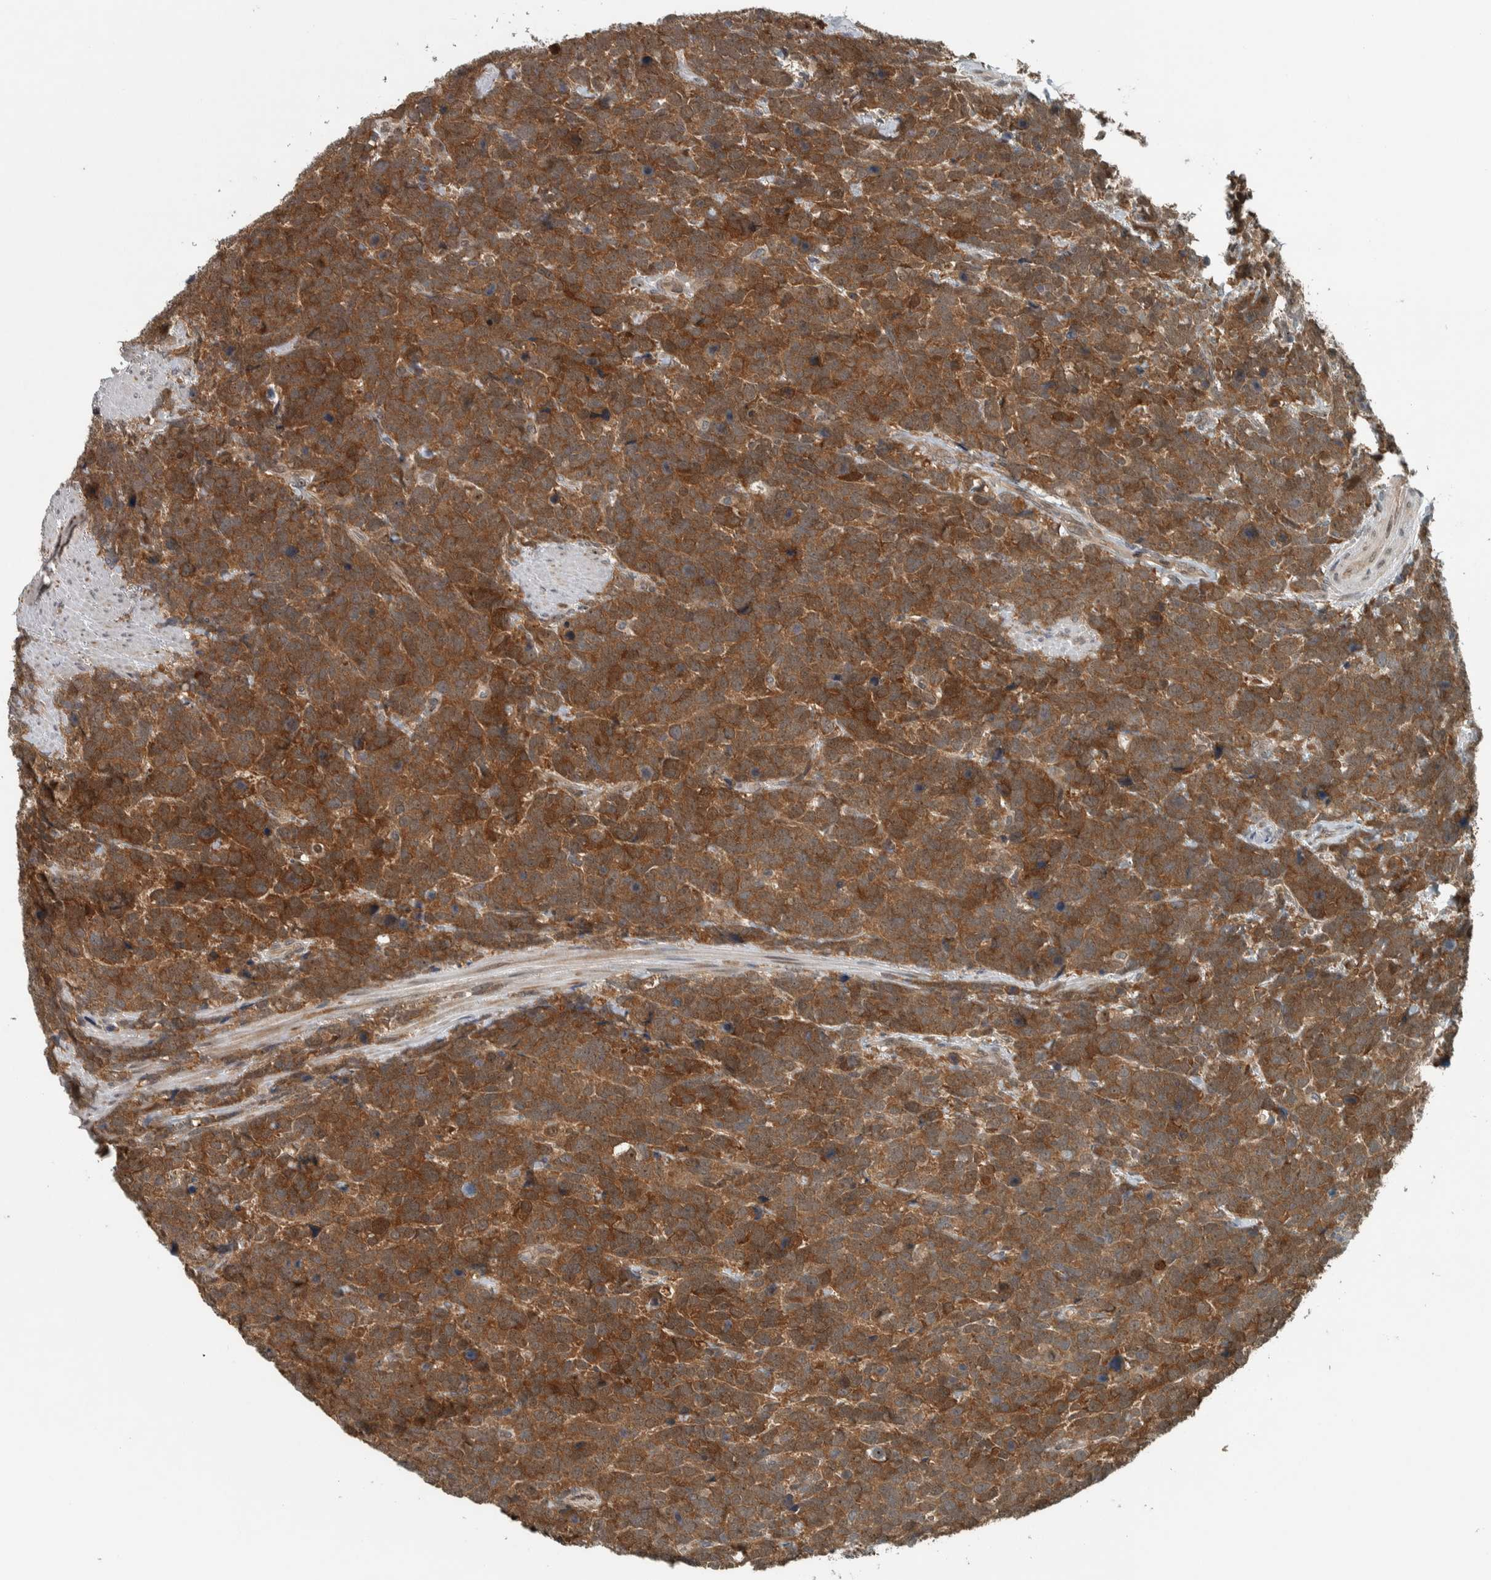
{"staining": {"intensity": "moderate", "quantity": ">75%", "location": "cytoplasmic/membranous"}, "tissue": "urothelial cancer", "cell_type": "Tumor cells", "image_type": "cancer", "snomed": [{"axis": "morphology", "description": "Urothelial carcinoma, High grade"}, {"axis": "topography", "description": "Urinary bladder"}], "caption": "Brown immunohistochemical staining in human urothelial cancer exhibits moderate cytoplasmic/membranous staining in about >75% of tumor cells.", "gene": "XPO5", "patient": {"sex": "female", "age": 82}}